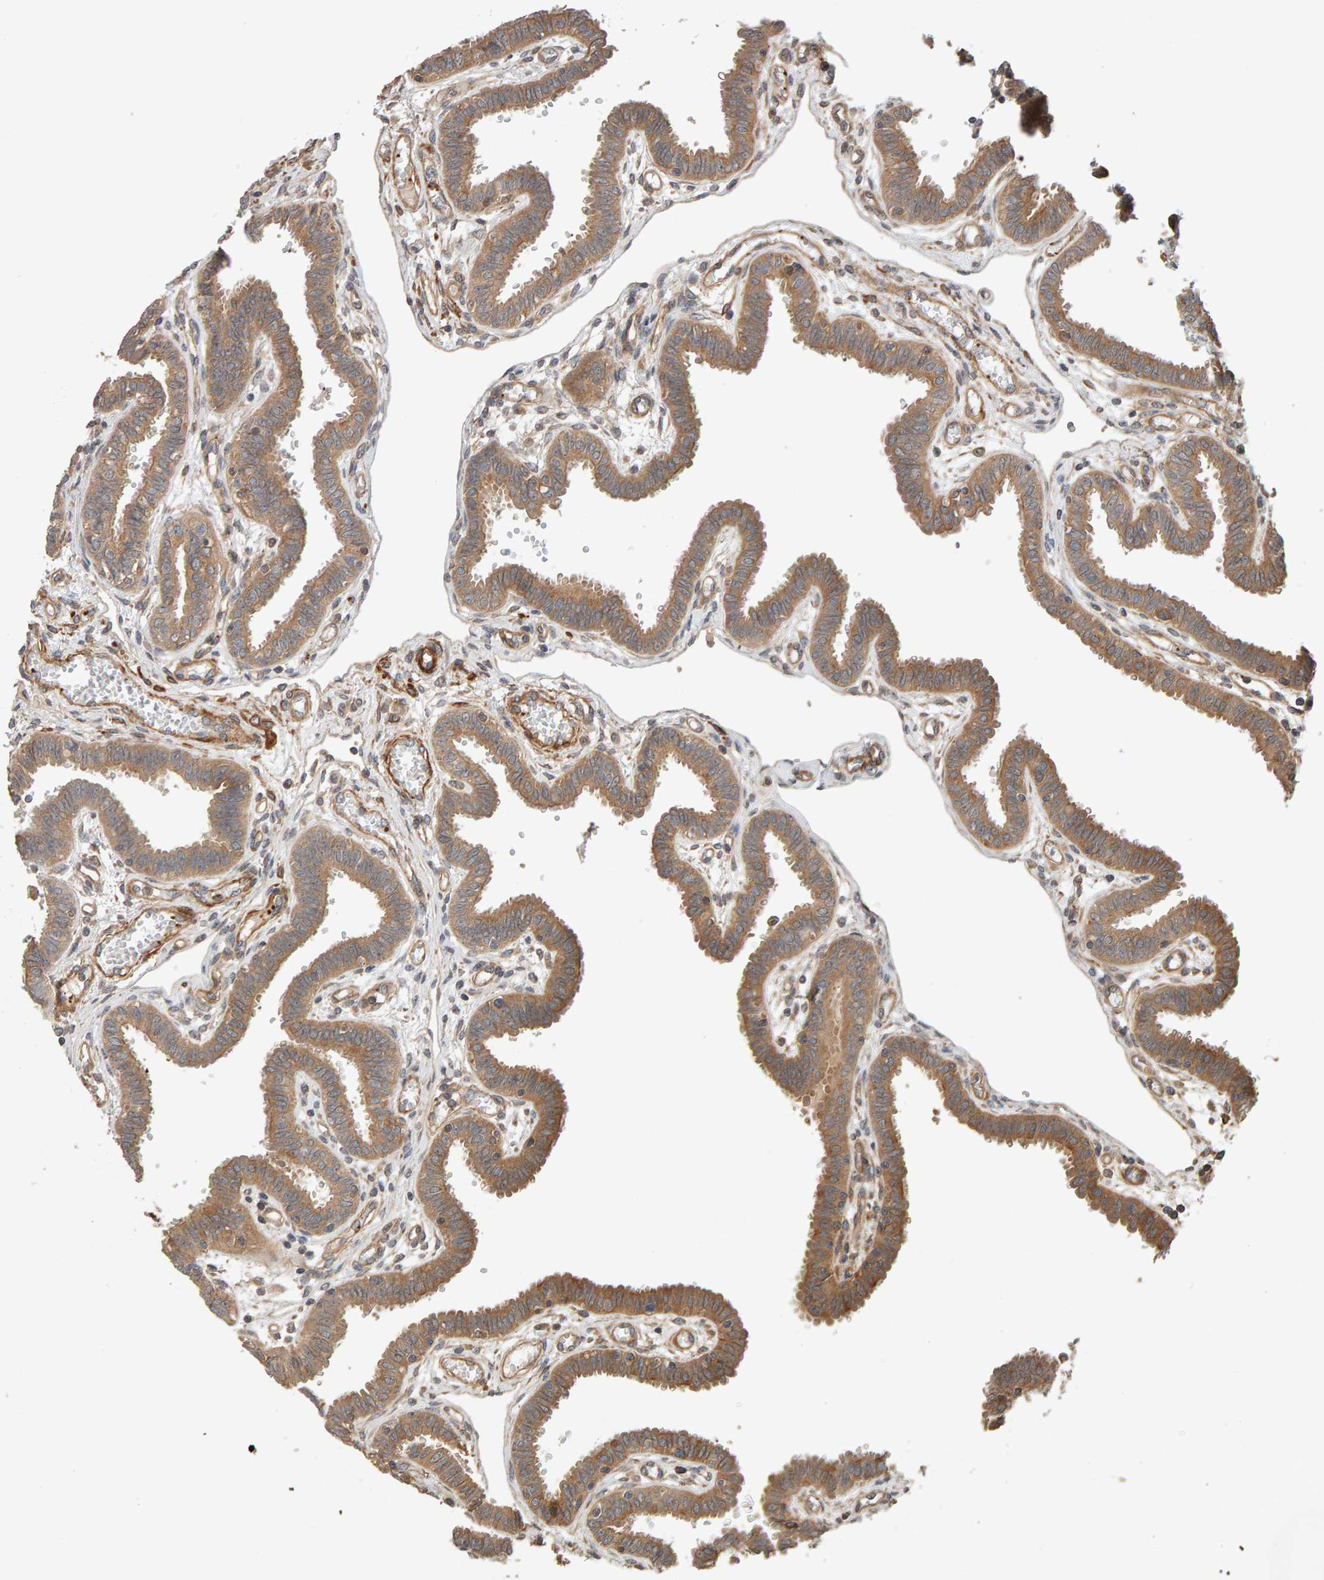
{"staining": {"intensity": "moderate", "quantity": ">75%", "location": "cytoplasmic/membranous"}, "tissue": "fallopian tube", "cell_type": "Glandular cells", "image_type": "normal", "snomed": [{"axis": "morphology", "description": "Normal tissue, NOS"}, {"axis": "topography", "description": "Fallopian tube"}, {"axis": "topography", "description": "Placenta"}], "caption": "The image reveals a brown stain indicating the presence of a protein in the cytoplasmic/membranous of glandular cells in fallopian tube. Nuclei are stained in blue.", "gene": "SYNRG", "patient": {"sex": "female", "age": 32}}